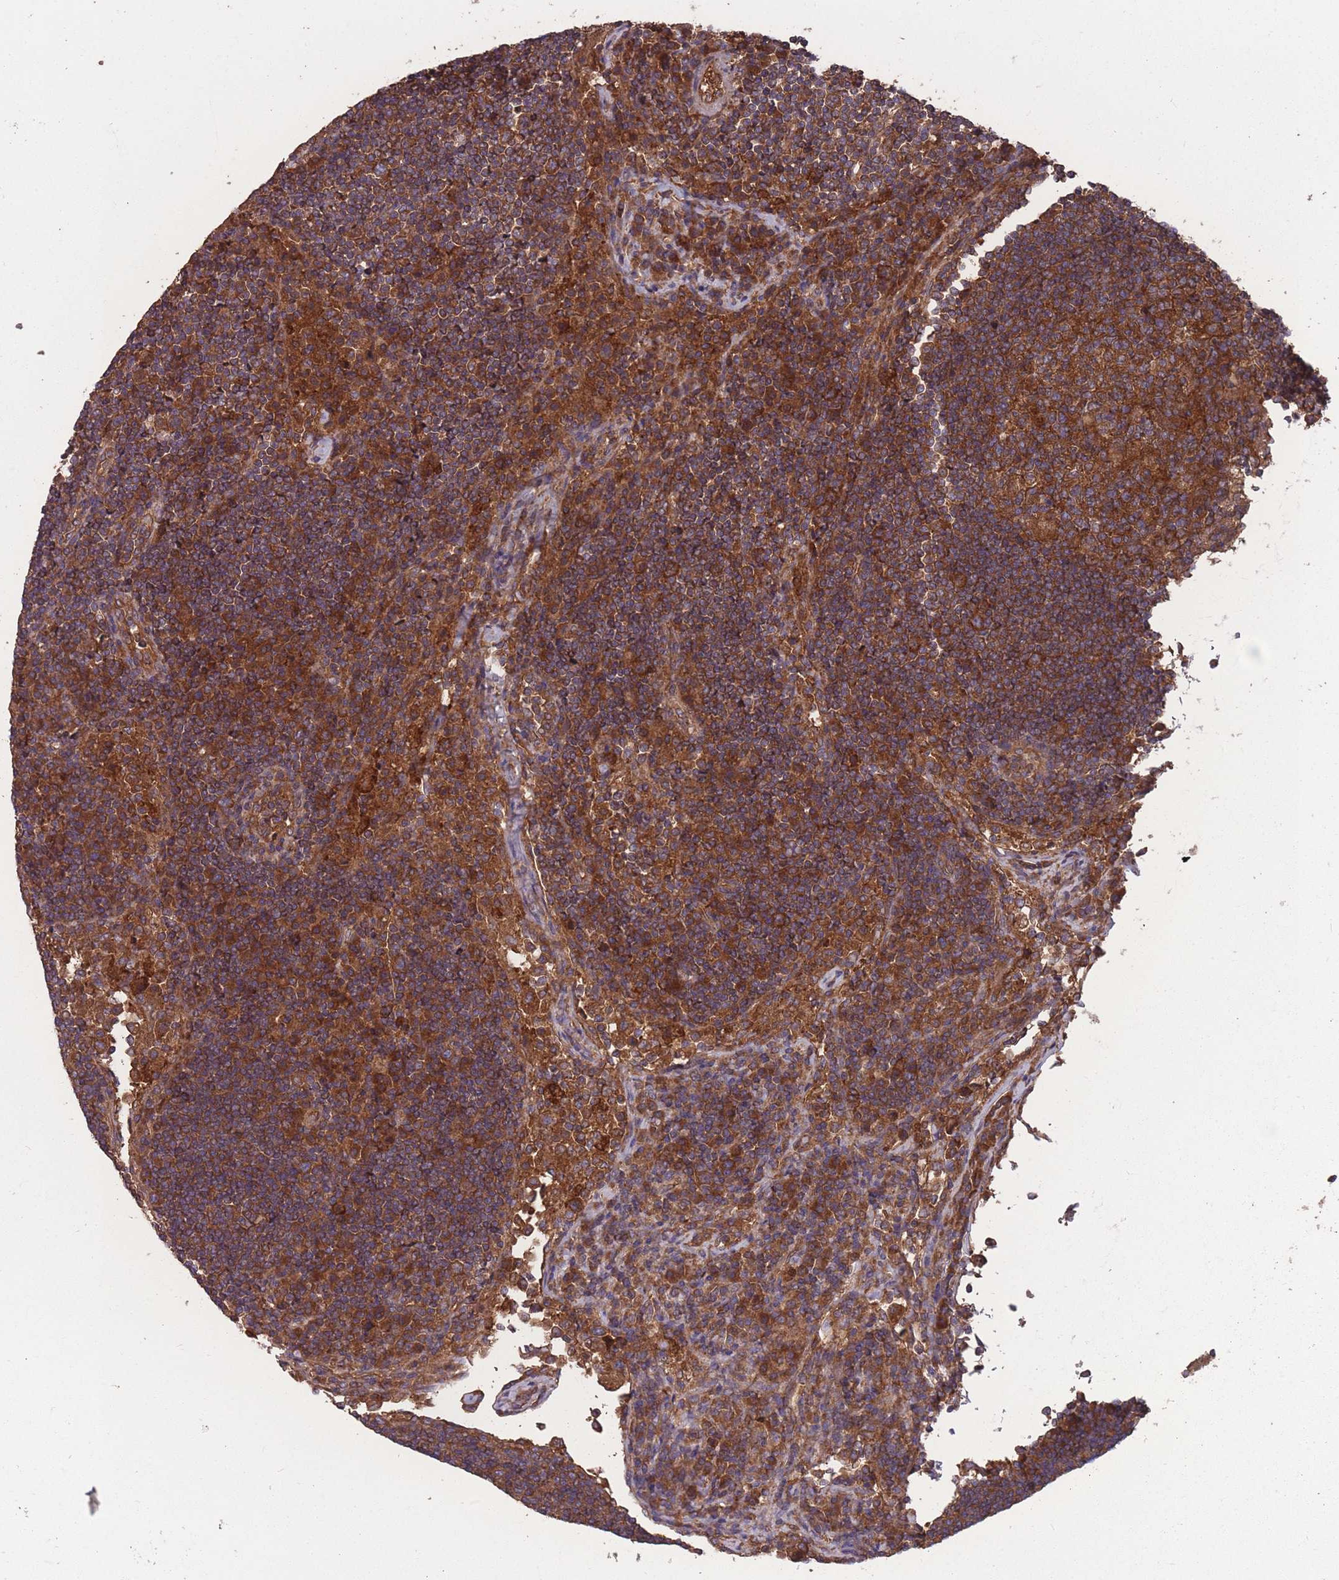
{"staining": {"intensity": "strong", "quantity": ">75%", "location": "cytoplasmic/membranous"}, "tissue": "lymph node", "cell_type": "Germinal center cells", "image_type": "normal", "snomed": [{"axis": "morphology", "description": "Normal tissue, NOS"}, {"axis": "topography", "description": "Lymph node"}], "caption": "This is a micrograph of IHC staining of unremarkable lymph node, which shows strong expression in the cytoplasmic/membranous of germinal center cells.", "gene": "ZPR1", "patient": {"sex": "female", "age": 53}}